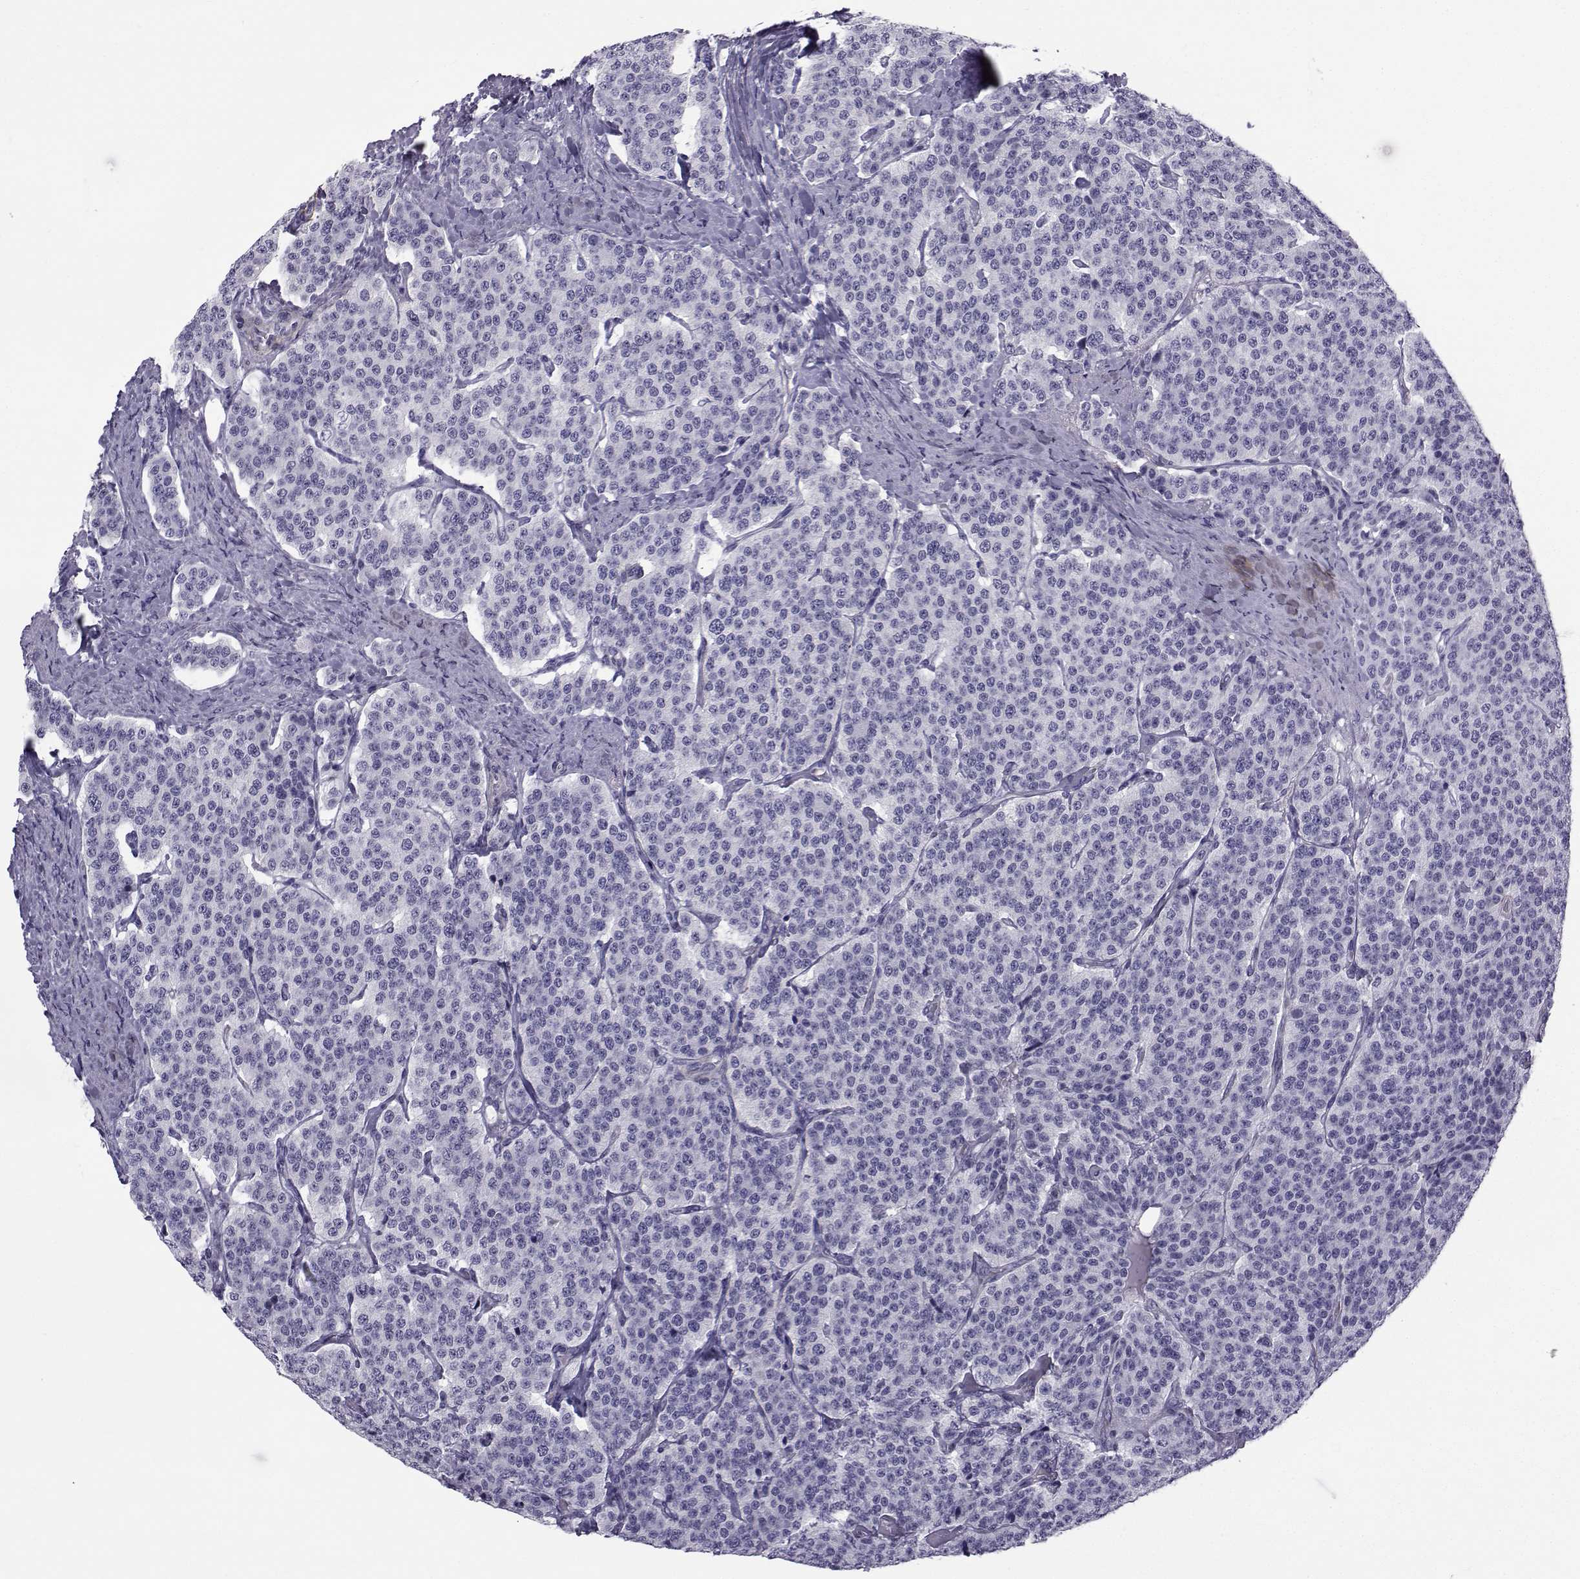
{"staining": {"intensity": "negative", "quantity": "none", "location": "none"}, "tissue": "carcinoid", "cell_type": "Tumor cells", "image_type": "cancer", "snomed": [{"axis": "morphology", "description": "Carcinoid, malignant, NOS"}, {"axis": "topography", "description": "Small intestine"}], "caption": "Immunohistochemistry of human carcinoid shows no positivity in tumor cells.", "gene": "SPANXD", "patient": {"sex": "female", "age": 58}}